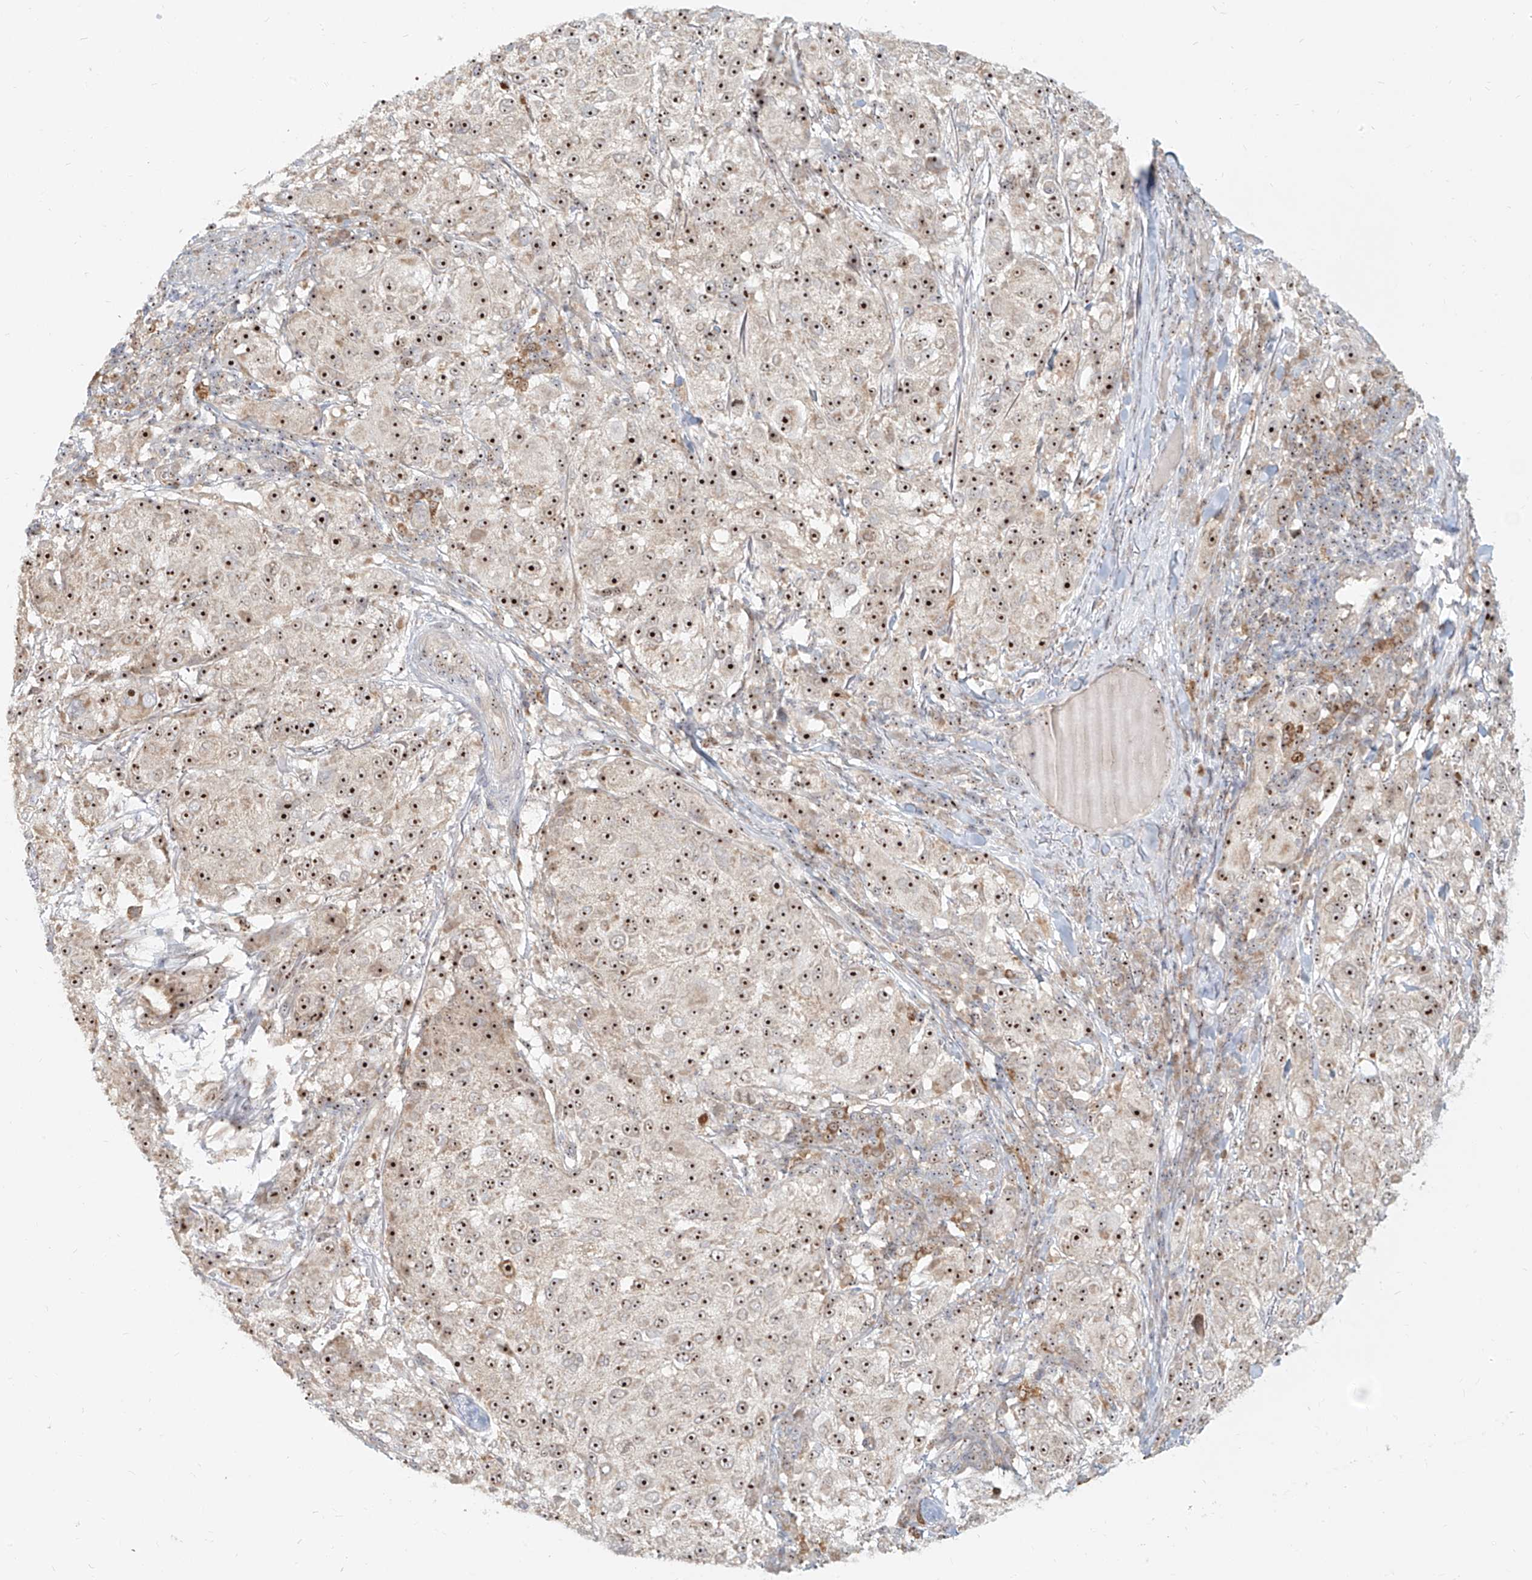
{"staining": {"intensity": "strong", "quantity": ">75%", "location": "nuclear"}, "tissue": "melanoma", "cell_type": "Tumor cells", "image_type": "cancer", "snomed": [{"axis": "morphology", "description": "Necrosis, NOS"}, {"axis": "morphology", "description": "Malignant melanoma, NOS"}, {"axis": "topography", "description": "Skin"}], "caption": "This is an image of immunohistochemistry (IHC) staining of malignant melanoma, which shows strong staining in the nuclear of tumor cells.", "gene": "BYSL", "patient": {"sex": "female", "age": 87}}